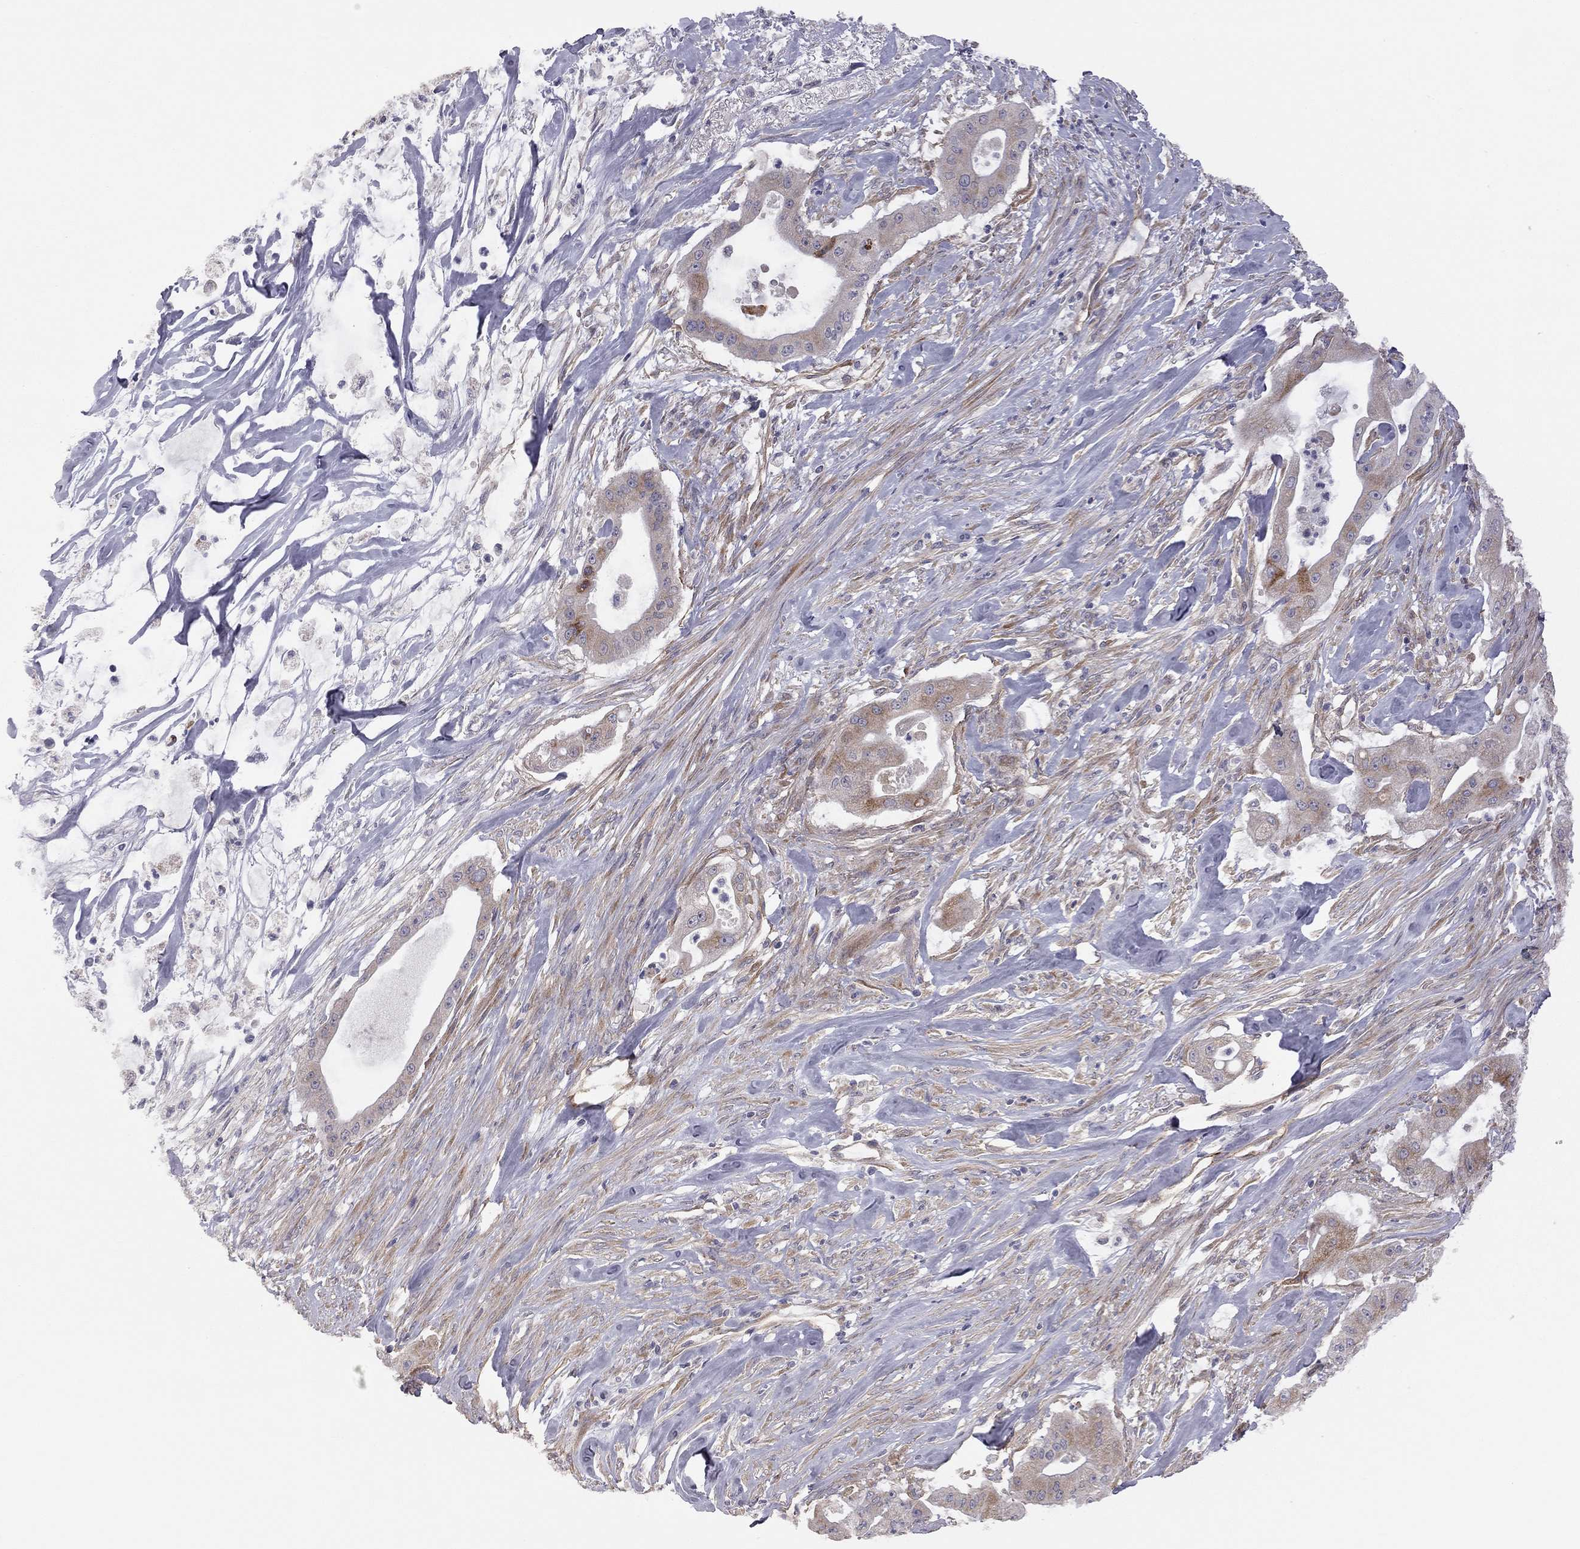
{"staining": {"intensity": "moderate", "quantity": "<25%", "location": "cytoplasmic/membranous"}, "tissue": "pancreatic cancer", "cell_type": "Tumor cells", "image_type": "cancer", "snomed": [{"axis": "morphology", "description": "Normal tissue, NOS"}, {"axis": "morphology", "description": "Inflammation, NOS"}, {"axis": "morphology", "description": "Adenocarcinoma, NOS"}, {"axis": "topography", "description": "Pancreas"}], "caption": "DAB (3,3'-diaminobenzidine) immunohistochemical staining of pancreatic adenocarcinoma demonstrates moderate cytoplasmic/membranous protein positivity in about <25% of tumor cells.", "gene": "EXOC3L2", "patient": {"sex": "male", "age": 57}}